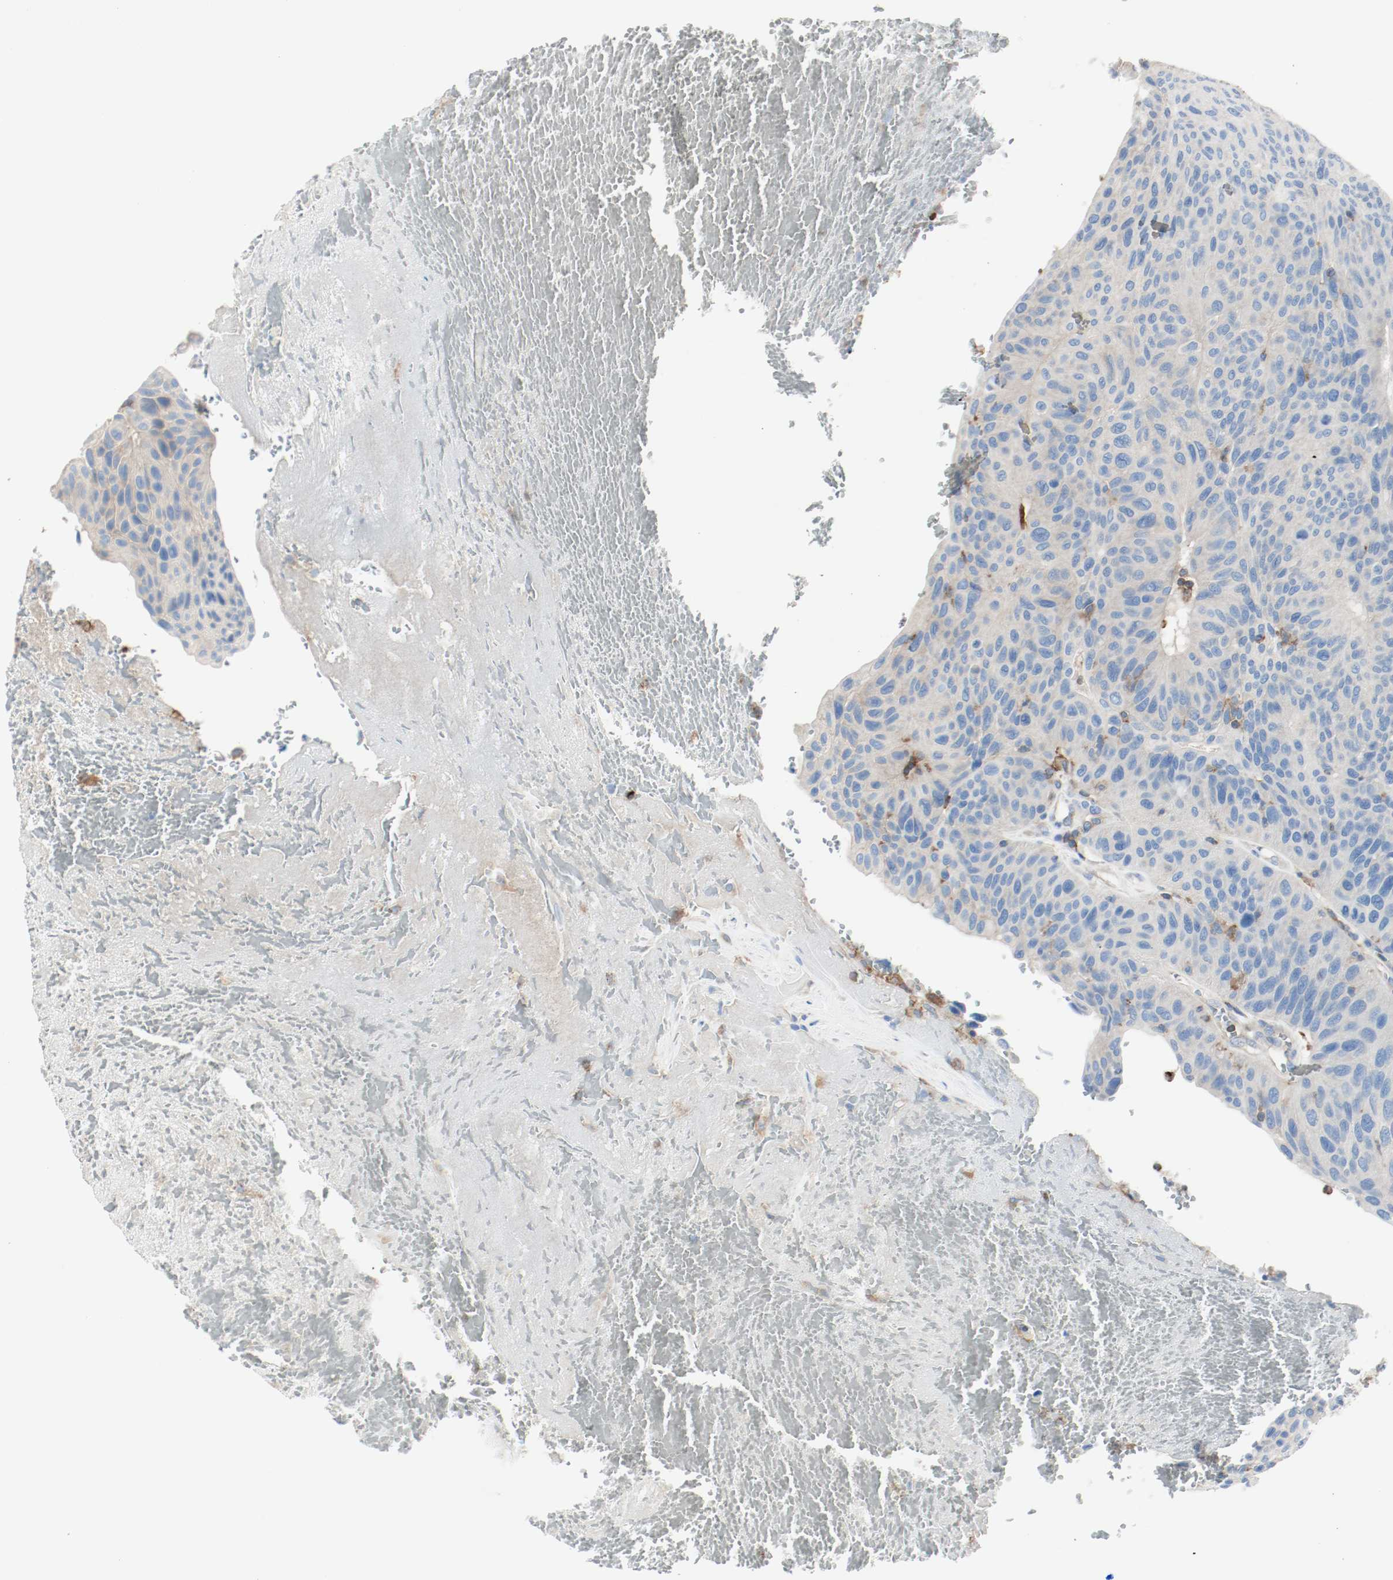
{"staining": {"intensity": "weak", "quantity": "25%-75%", "location": "cytoplasmic/membranous"}, "tissue": "urothelial cancer", "cell_type": "Tumor cells", "image_type": "cancer", "snomed": [{"axis": "morphology", "description": "Urothelial carcinoma, High grade"}, {"axis": "topography", "description": "Urinary bladder"}], "caption": "The photomicrograph reveals staining of urothelial carcinoma (high-grade), revealing weak cytoplasmic/membranous protein expression (brown color) within tumor cells. (Brightfield microscopy of DAB IHC at high magnification).", "gene": "ARPC1B", "patient": {"sex": "male", "age": 66}}